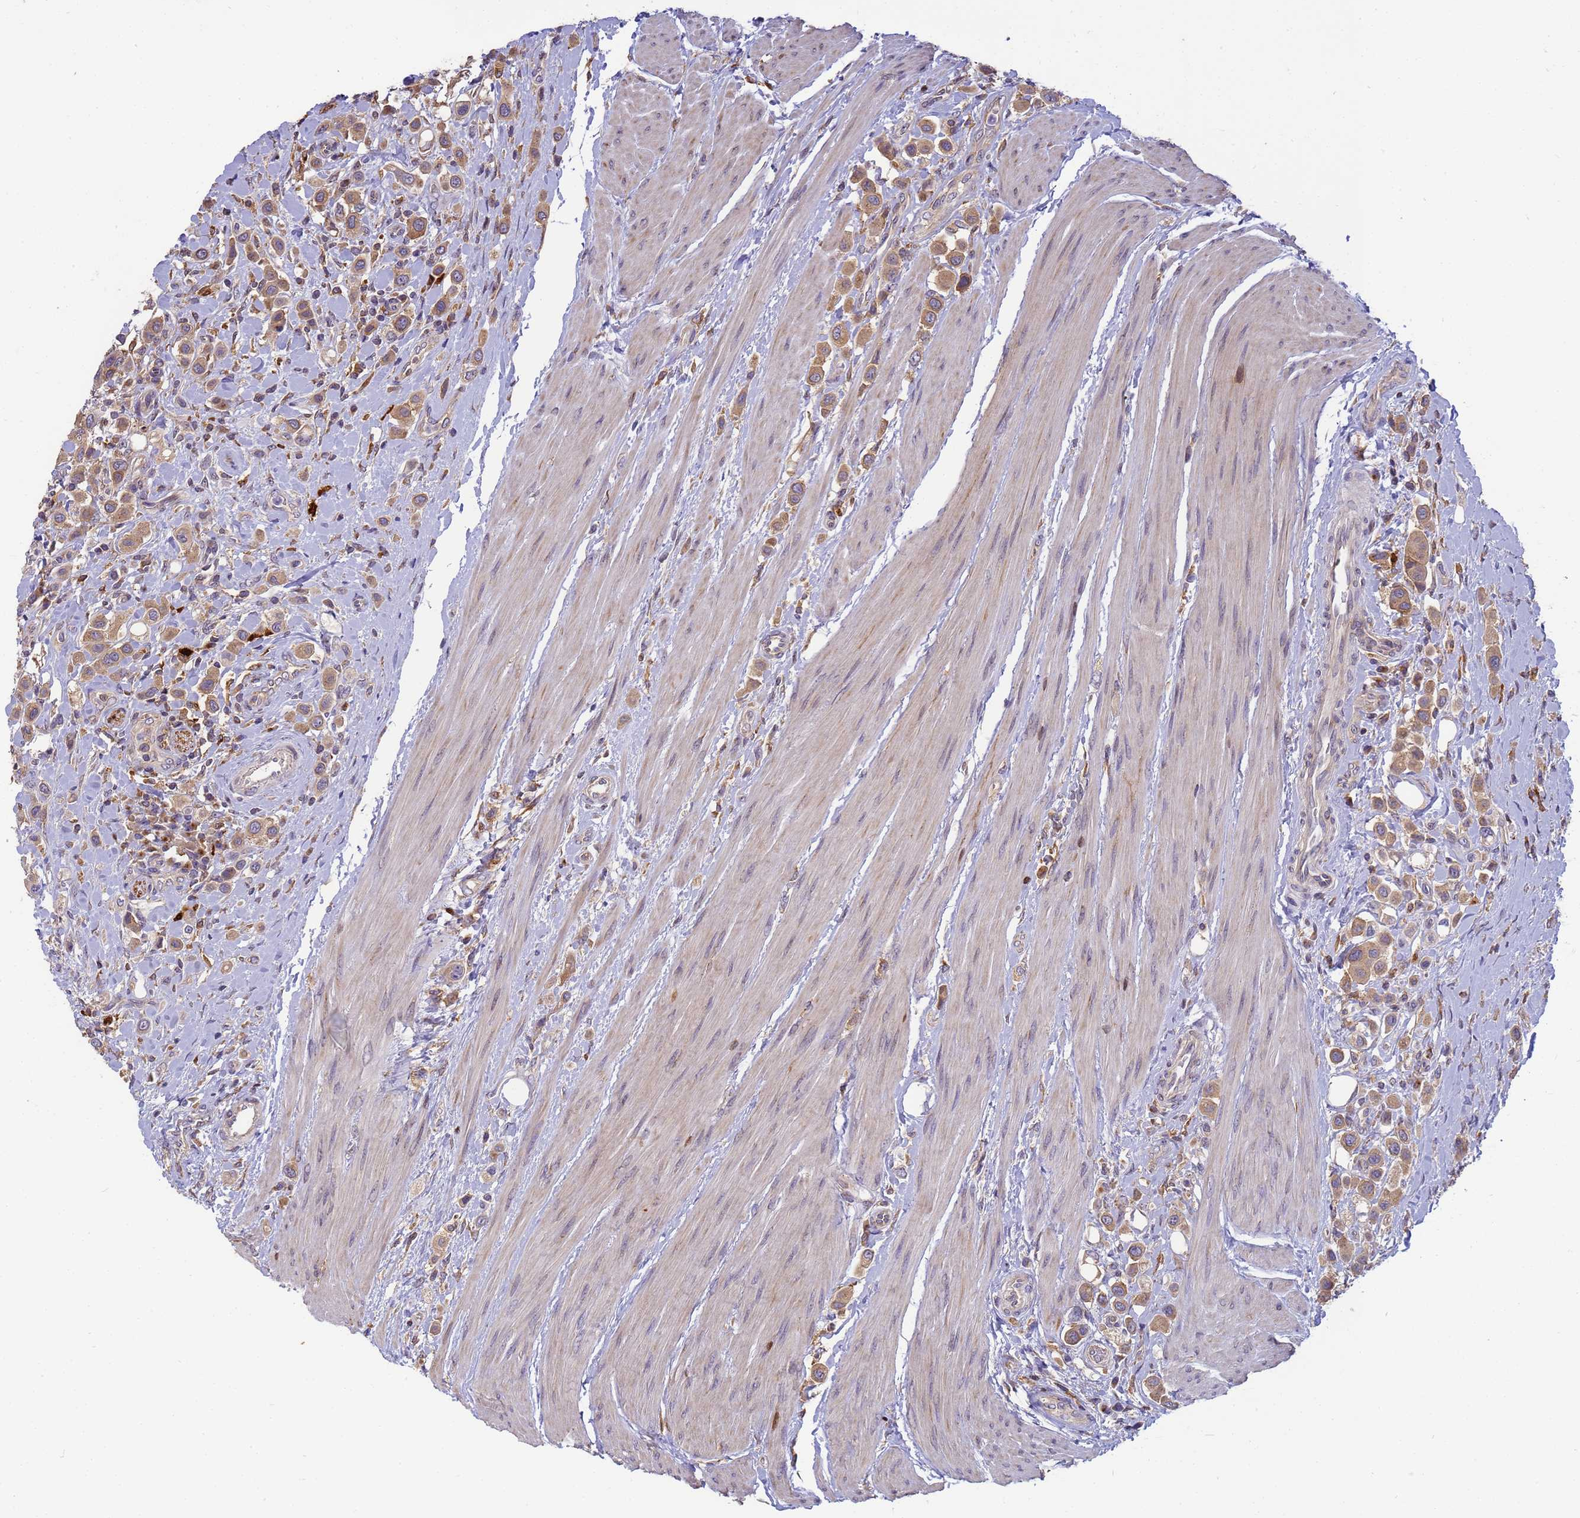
{"staining": {"intensity": "moderate", "quantity": ">75%", "location": "cytoplasmic/membranous"}, "tissue": "urothelial cancer", "cell_type": "Tumor cells", "image_type": "cancer", "snomed": [{"axis": "morphology", "description": "Urothelial carcinoma, High grade"}, {"axis": "topography", "description": "Urinary bladder"}], "caption": "About >75% of tumor cells in human high-grade urothelial carcinoma demonstrate moderate cytoplasmic/membranous protein expression as visualized by brown immunohistochemical staining.", "gene": "M6PR", "patient": {"sex": "male", "age": 50}}